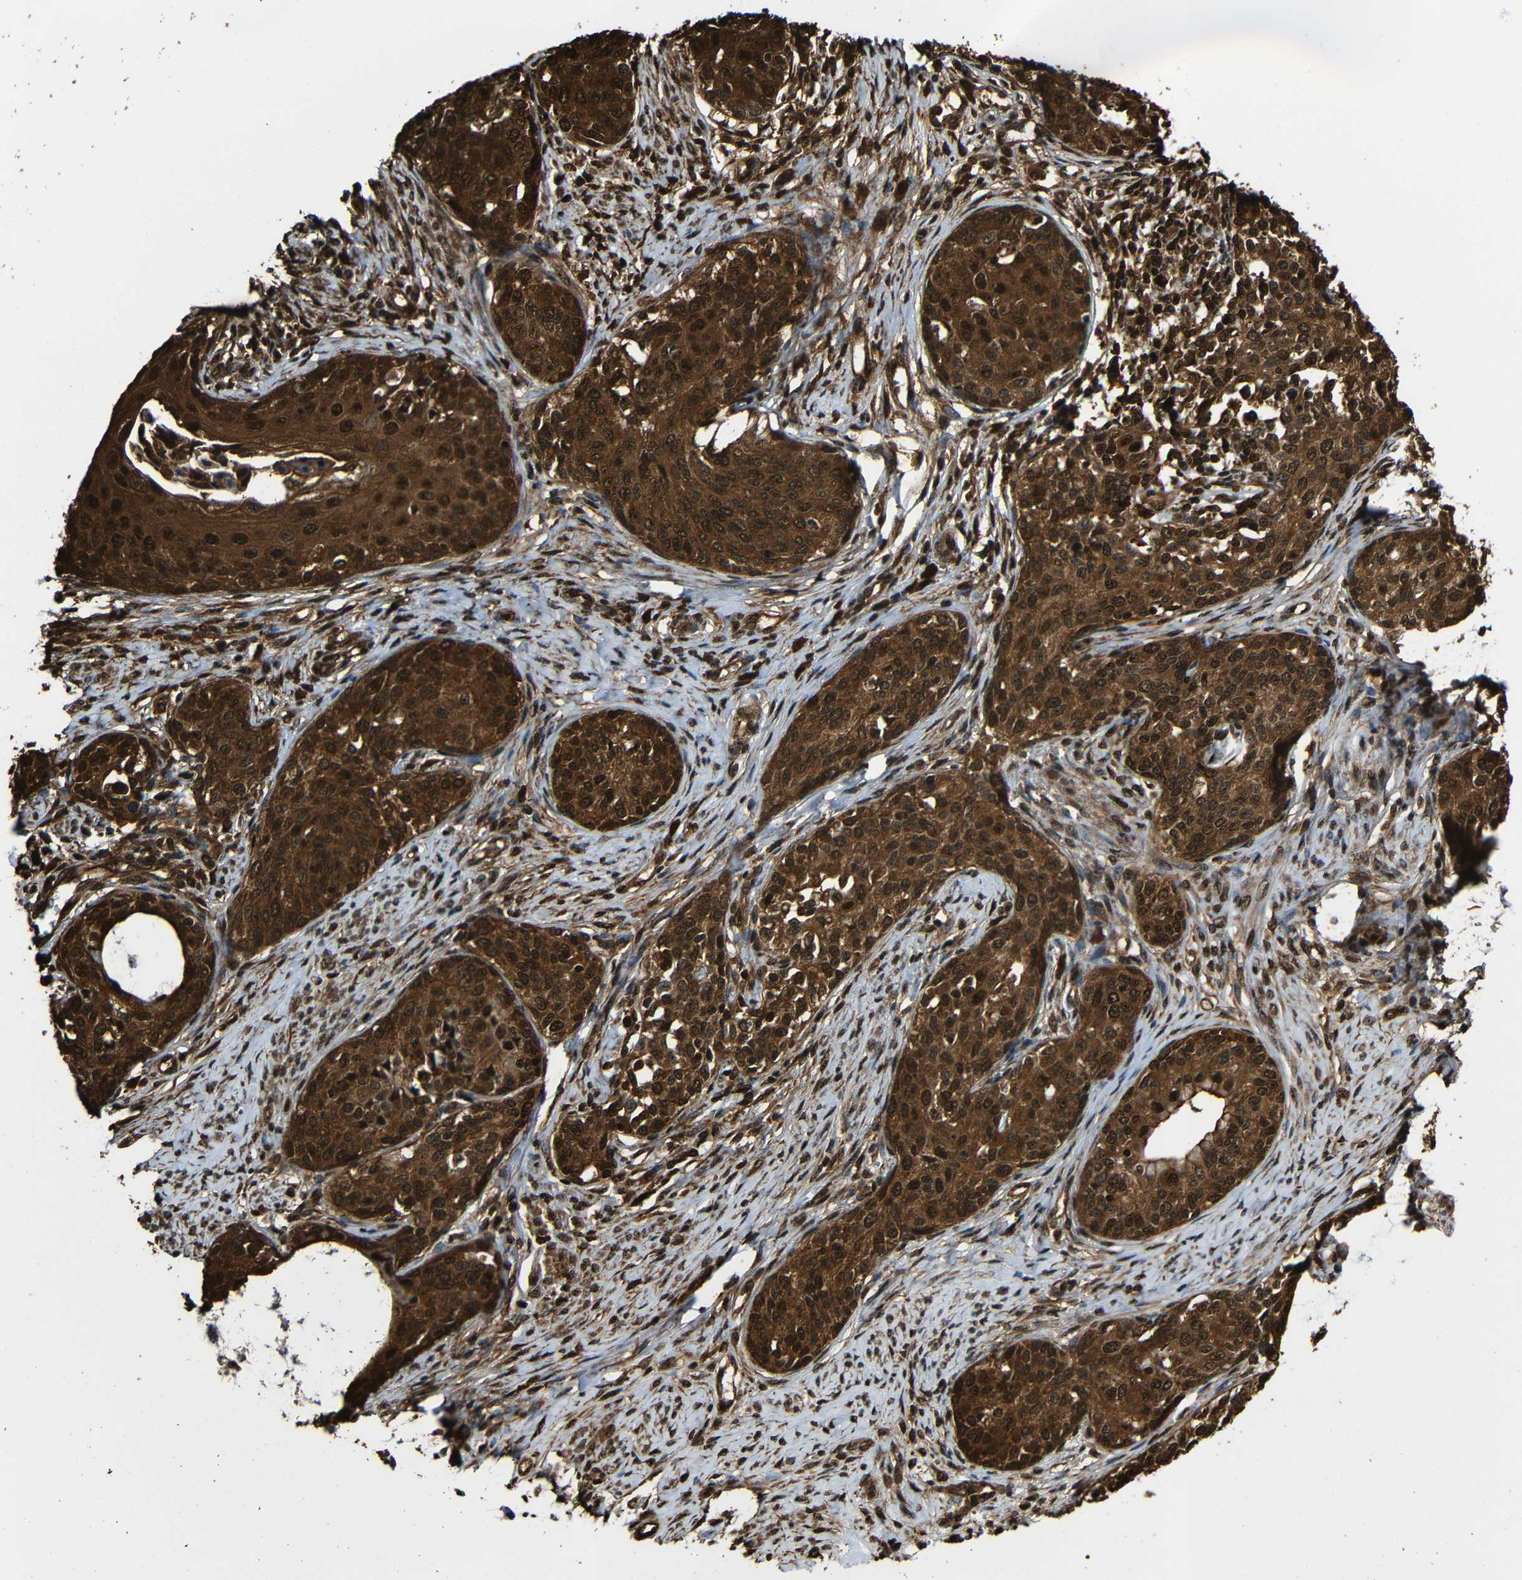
{"staining": {"intensity": "strong", "quantity": ">75%", "location": "cytoplasmic/membranous,nuclear"}, "tissue": "cervical cancer", "cell_type": "Tumor cells", "image_type": "cancer", "snomed": [{"axis": "morphology", "description": "Squamous cell carcinoma, NOS"}, {"axis": "morphology", "description": "Adenocarcinoma, NOS"}, {"axis": "topography", "description": "Cervix"}], "caption": "Immunohistochemistry (IHC) micrograph of cervical cancer (squamous cell carcinoma) stained for a protein (brown), which shows high levels of strong cytoplasmic/membranous and nuclear expression in approximately >75% of tumor cells.", "gene": "VCP", "patient": {"sex": "female", "age": 52}}